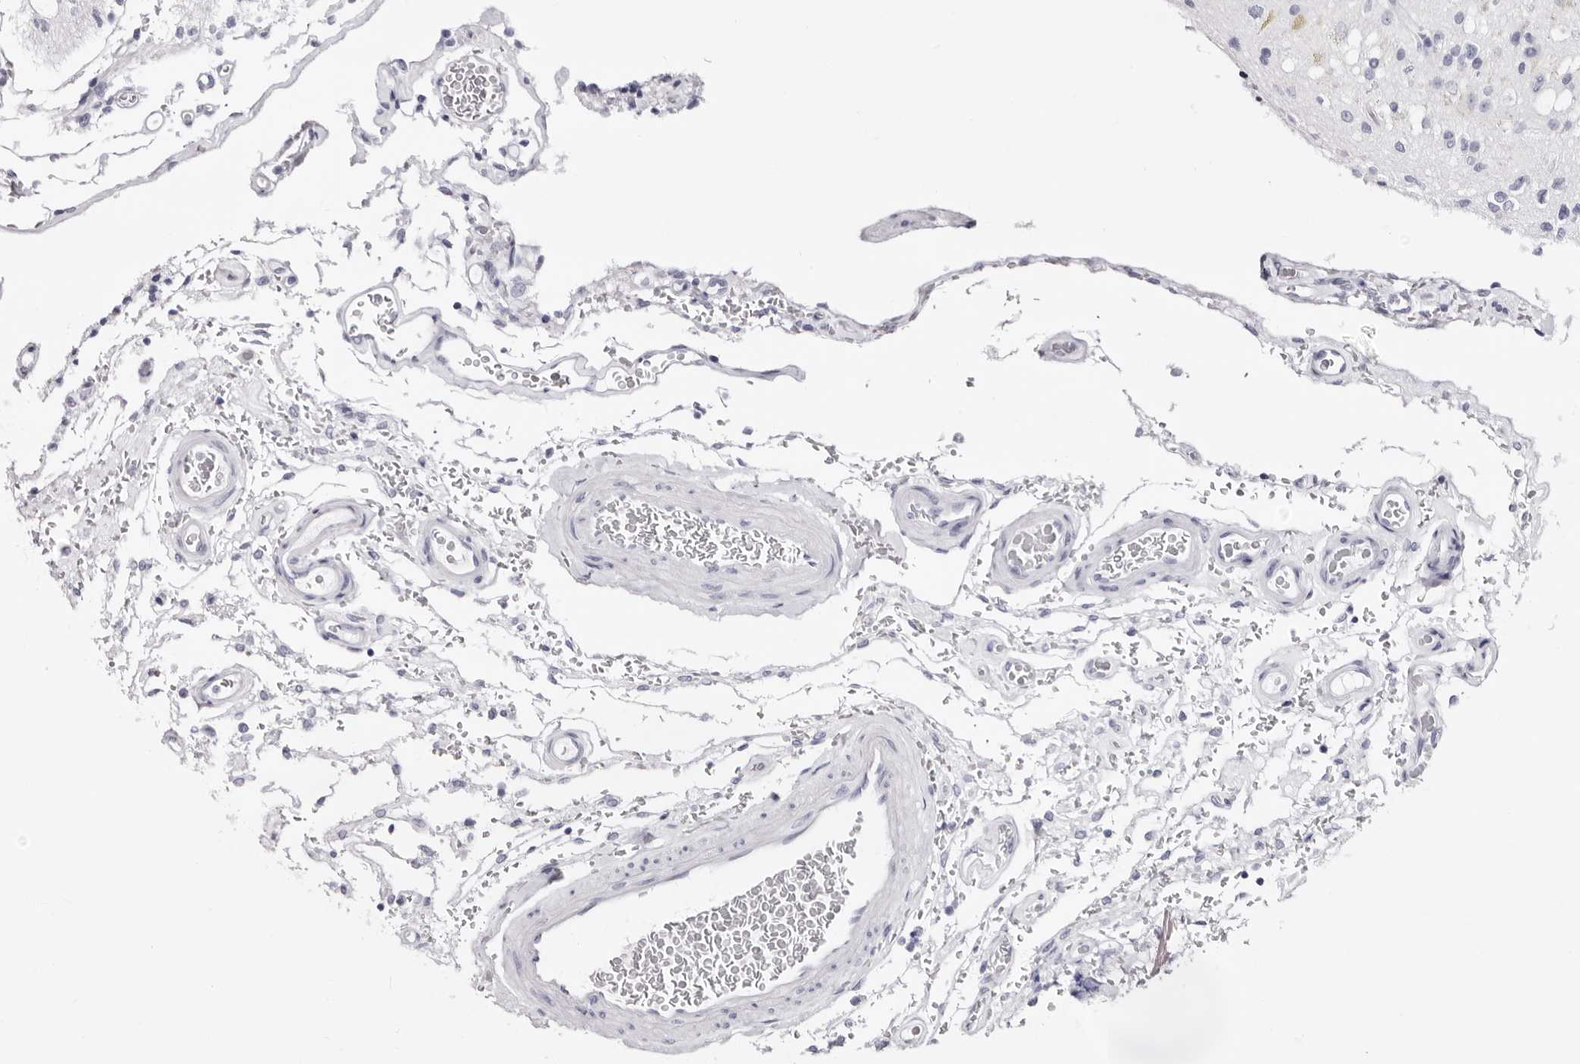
{"staining": {"intensity": "negative", "quantity": "none", "location": "none"}, "tissue": "glioma", "cell_type": "Tumor cells", "image_type": "cancer", "snomed": [{"axis": "morphology", "description": "Glioma, malignant, High grade"}, {"axis": "topography", "description": "Brain"}], "caption": "This is an immunohistochemistry (IHC) histopathology image of glioma. There is no staining in tumor cells.", "gene": "ERBB4", "patient": {"sex": "male", "age": 34}}